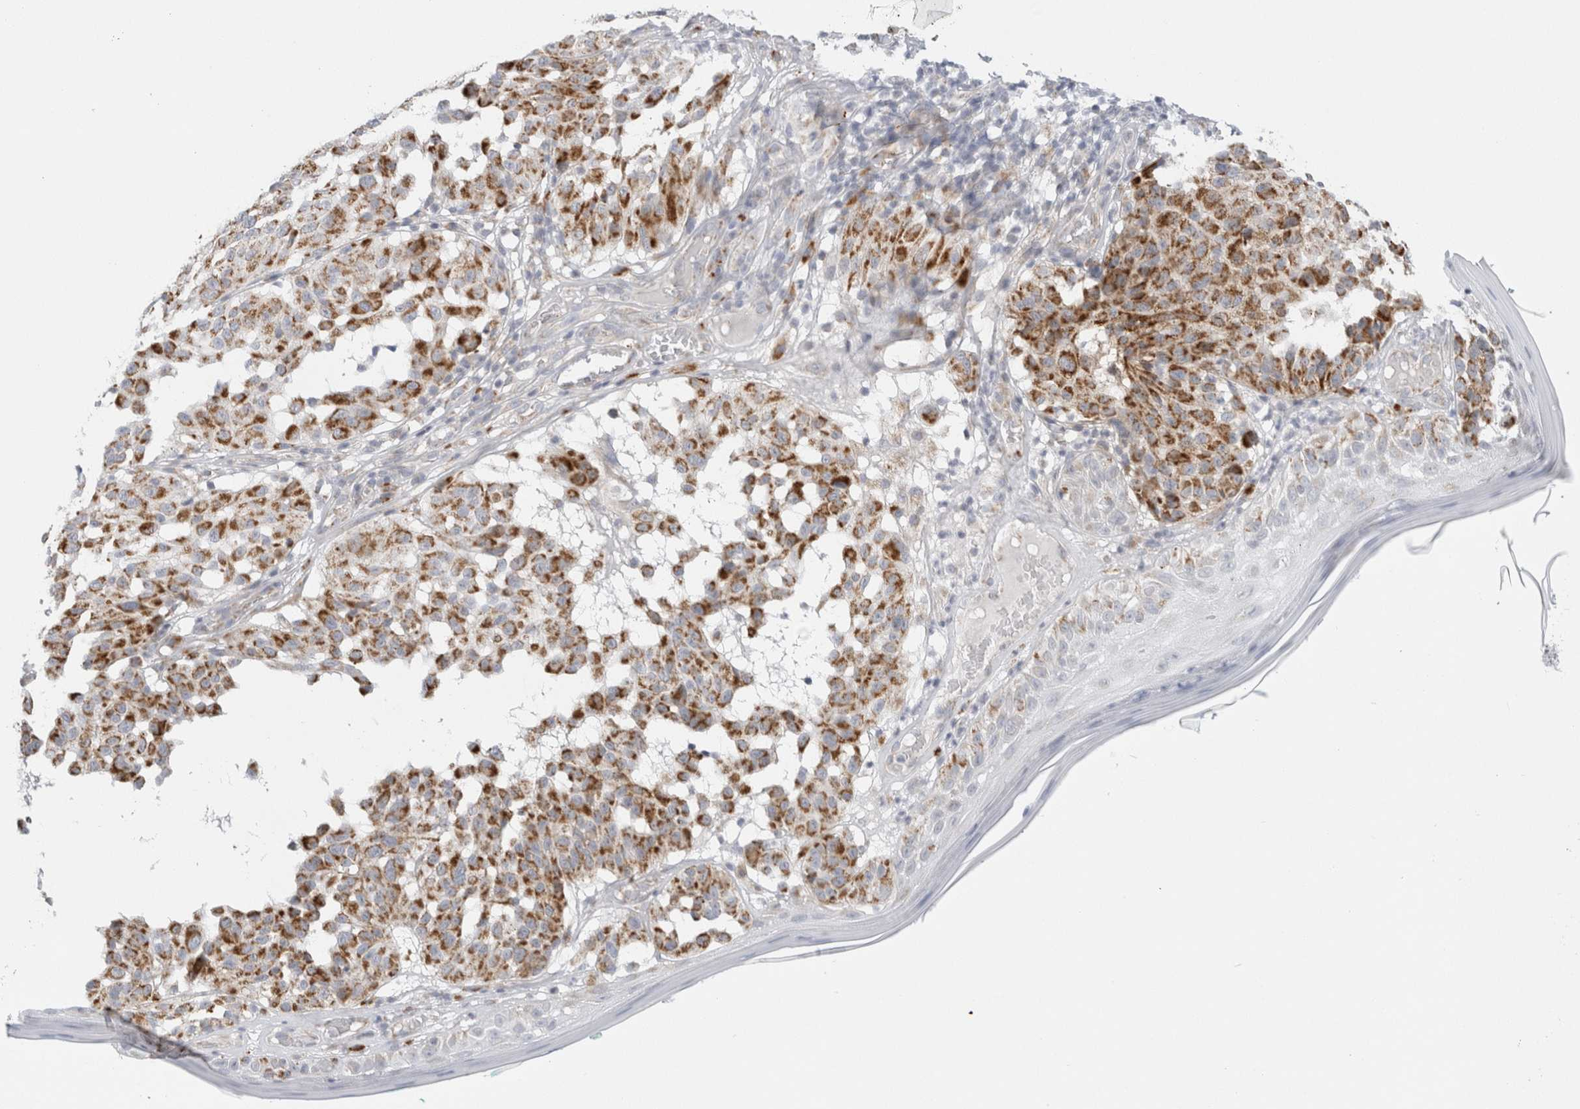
{"staining": {"intensity": "strong", "quantity": ">75%", "location": "cytoplasmic/membranous"}, "tissue": "melanoma", "cell_type": "Tumor cells", "image_type": "cancer", "snomed": [{"axis": "morphology", "description": "Malignant melanoma, NOS"}, {"axis": "topography", "description": "Skin"}], "caption": "Strong cytoplasmic/membranous expression for a protein is seen in about >75% of tumor cells of melanoma using immunohistochemistry.", "gene": "FAHD1", "patient": {"sex": "female", "age": 46}}